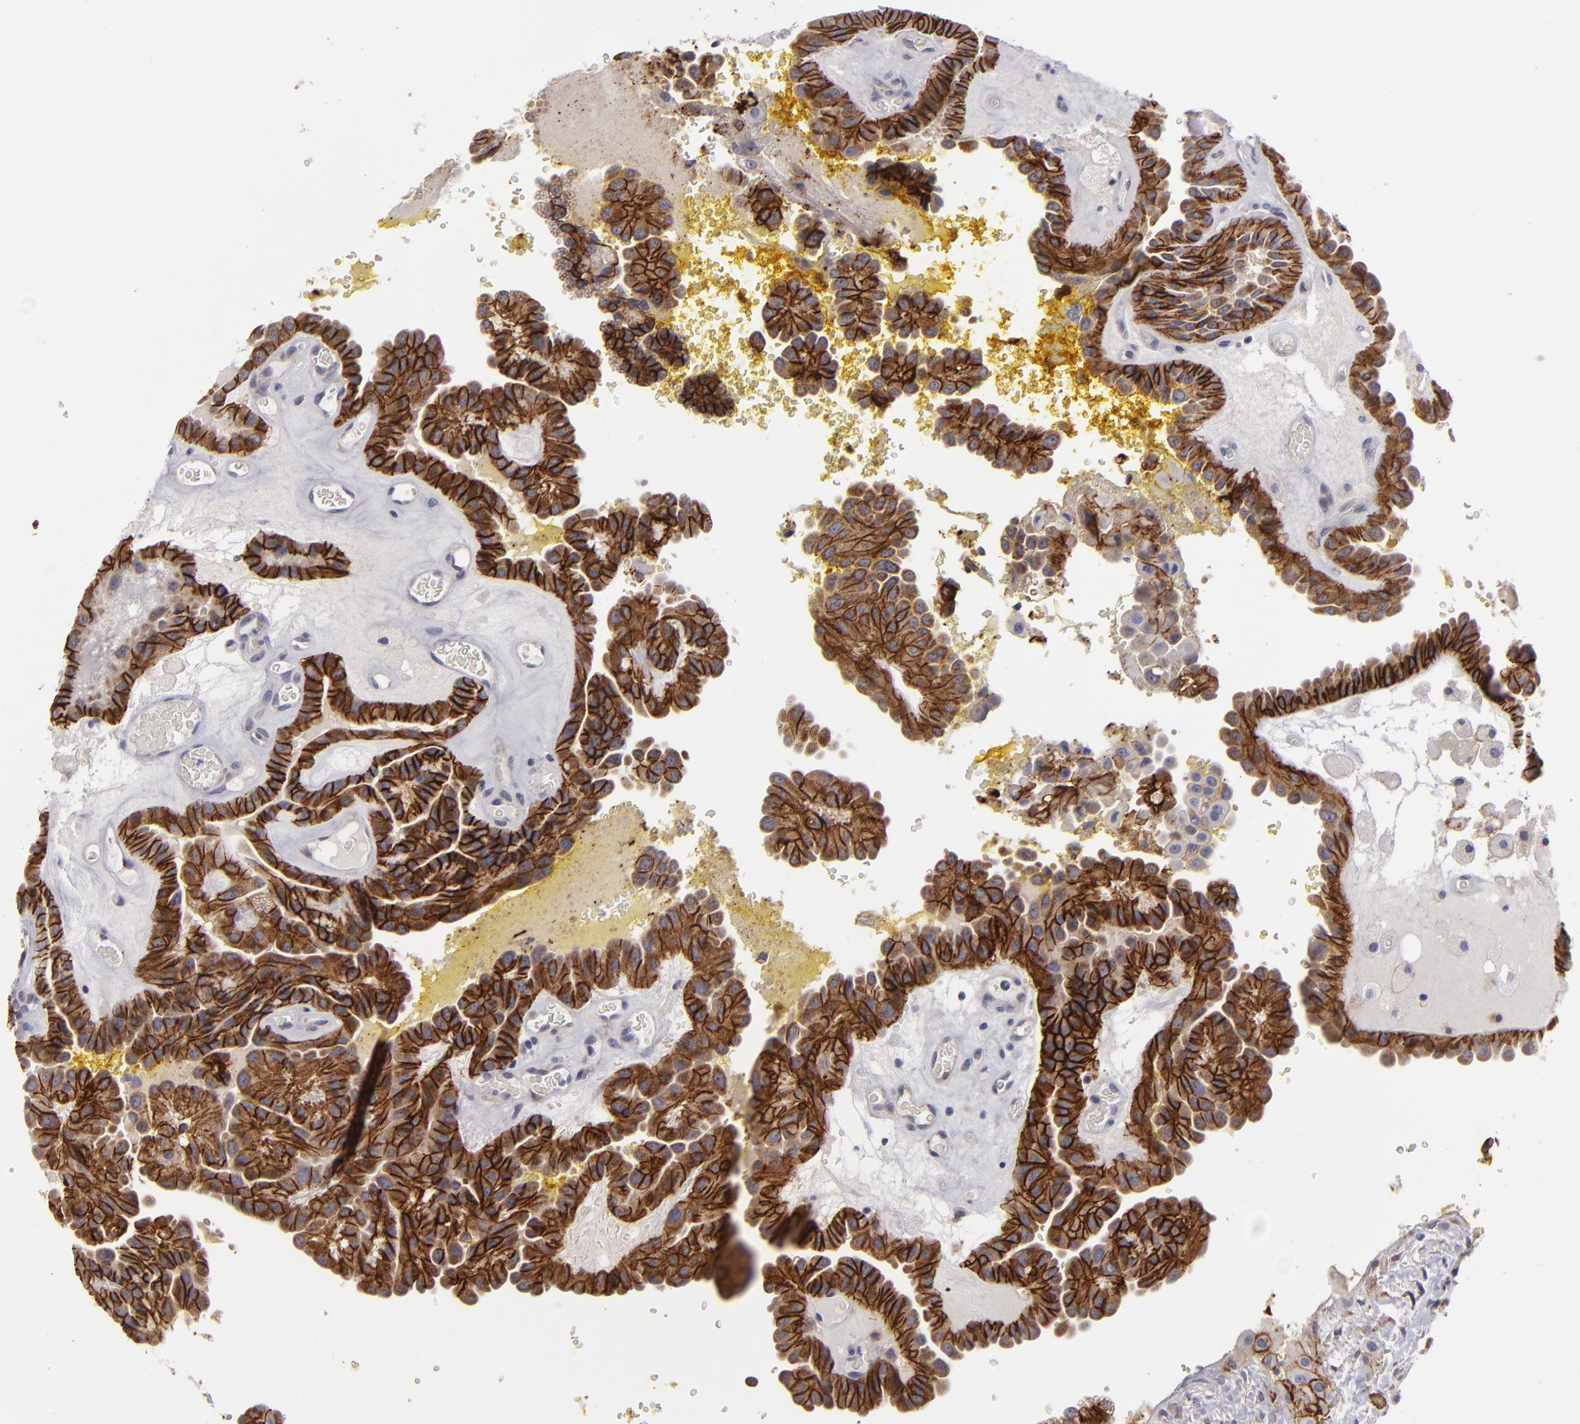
{"staining": {"intensity": "moderate", "quantity": ">75%", "location": "cytoplasmic/membranous"}, "tissue": "thyroid cancer", "cell_type": "Tumor cells", "image_type": "cancer", "snomed": [{"axis": "morphology", "description": "Papillary adenocarcinoma, NOS"}, {"axis": "topography", "description": "Thyroid gland"}], "caption": "Tumor cells display medium levels of moderate cytoplasmic/membranous staining in about >75% of cells in human thyroid papillary adenocarcinoma.", "gene": "ALCAM", "patient": {"sex": "male", "age": 87}}